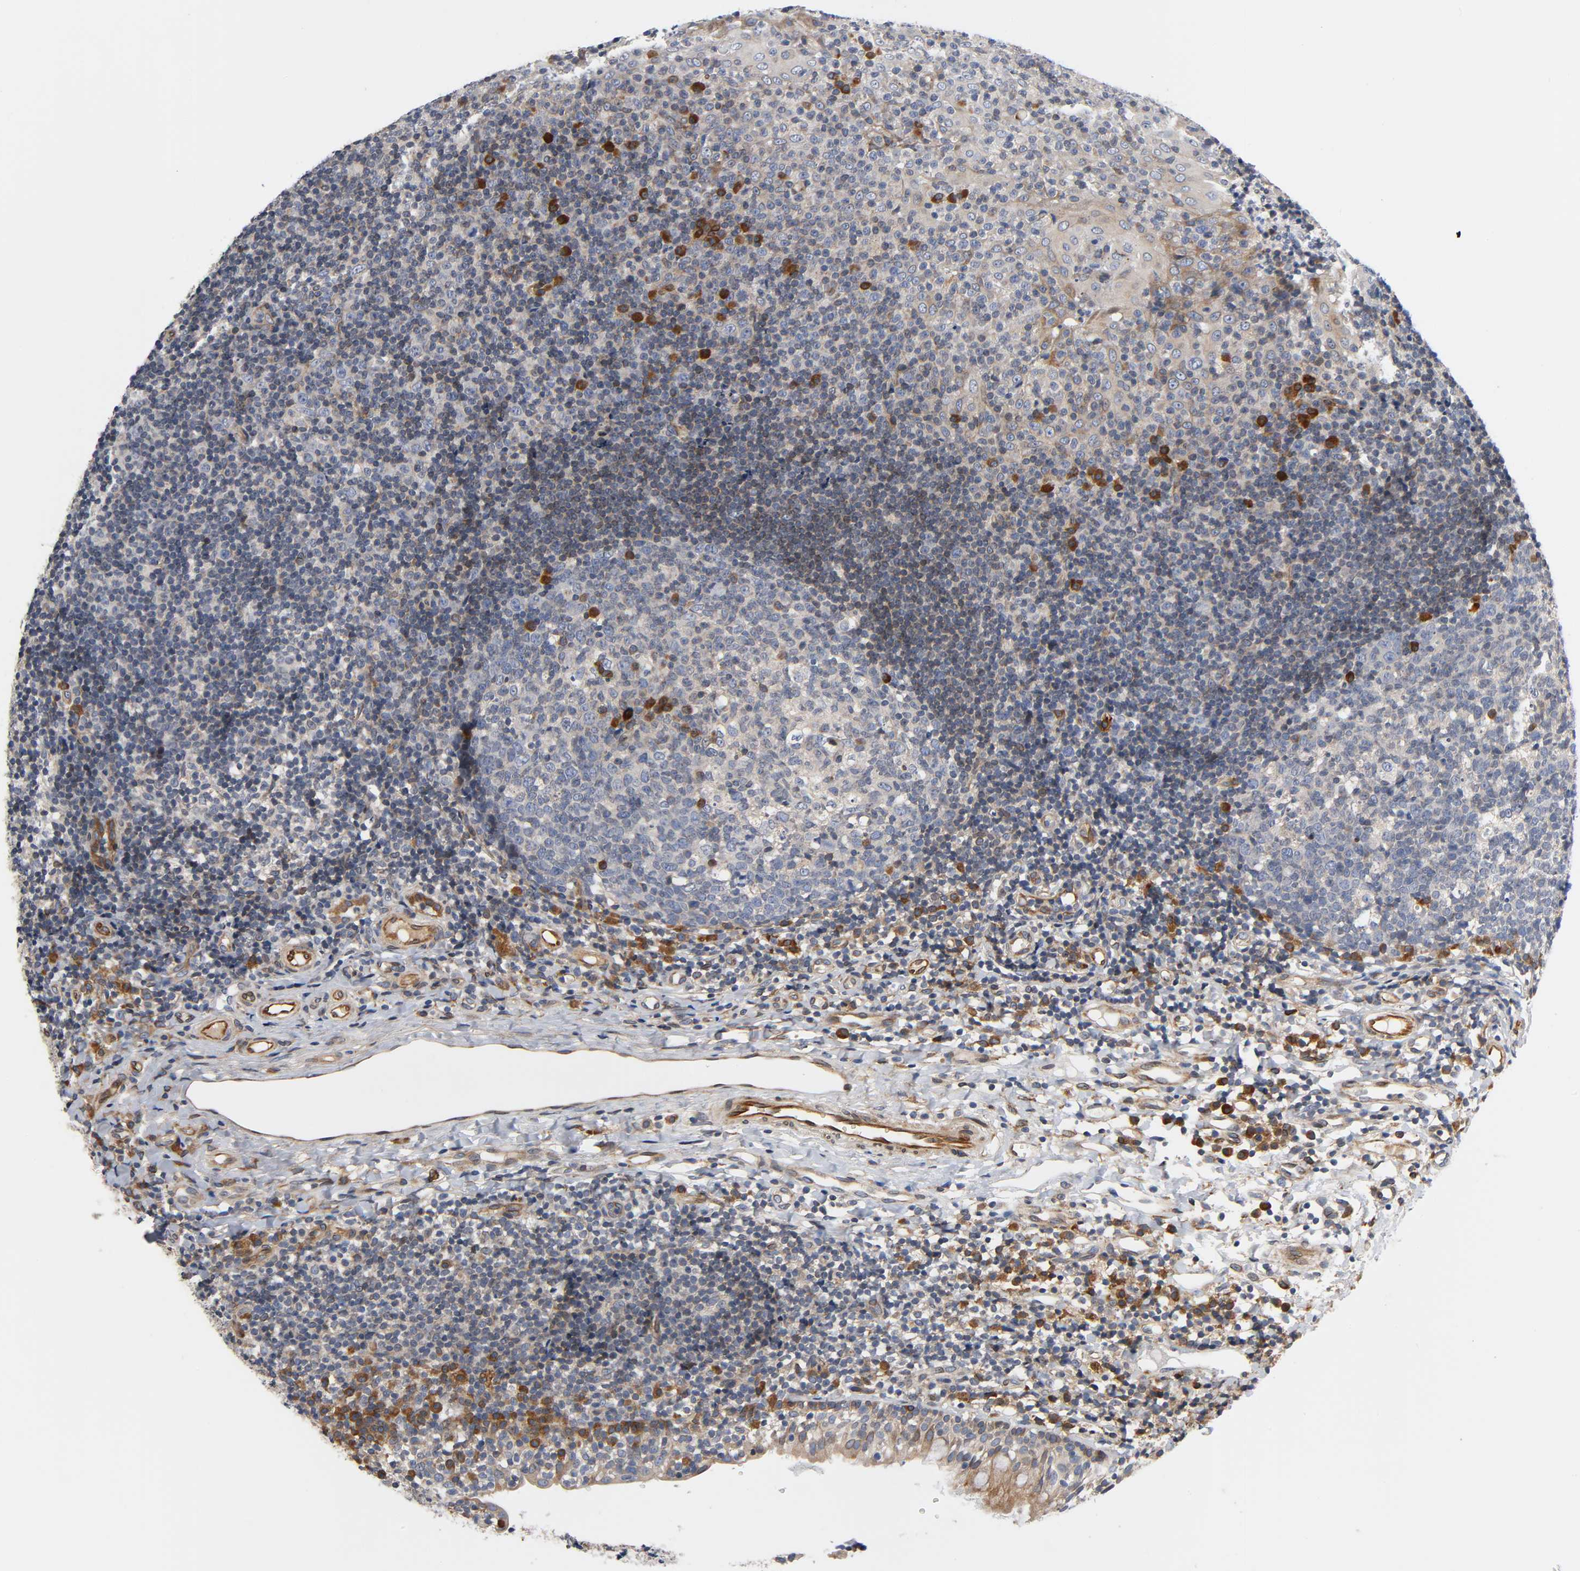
{"staining": {"intensity": "strong", "quantity": "<25%", "location": "cytoplasmic/membranous"}, "tissue": "tonsil", "cell_type": "Germinal center cells", "image_type": "normal", "snomed": [{"axis": "morphology", "description": "Normal tissue, NOS"}, {"axis": "topography", "description": "Tonsil"}], "caption": "The histopathology image displays staining of benign tonsil, revealing strong cytoplasmic/membranous protein positivity (brown color) within germinal center cells.", "gene": "ASB6", "patient": {"sex": "female", "age": 40}}